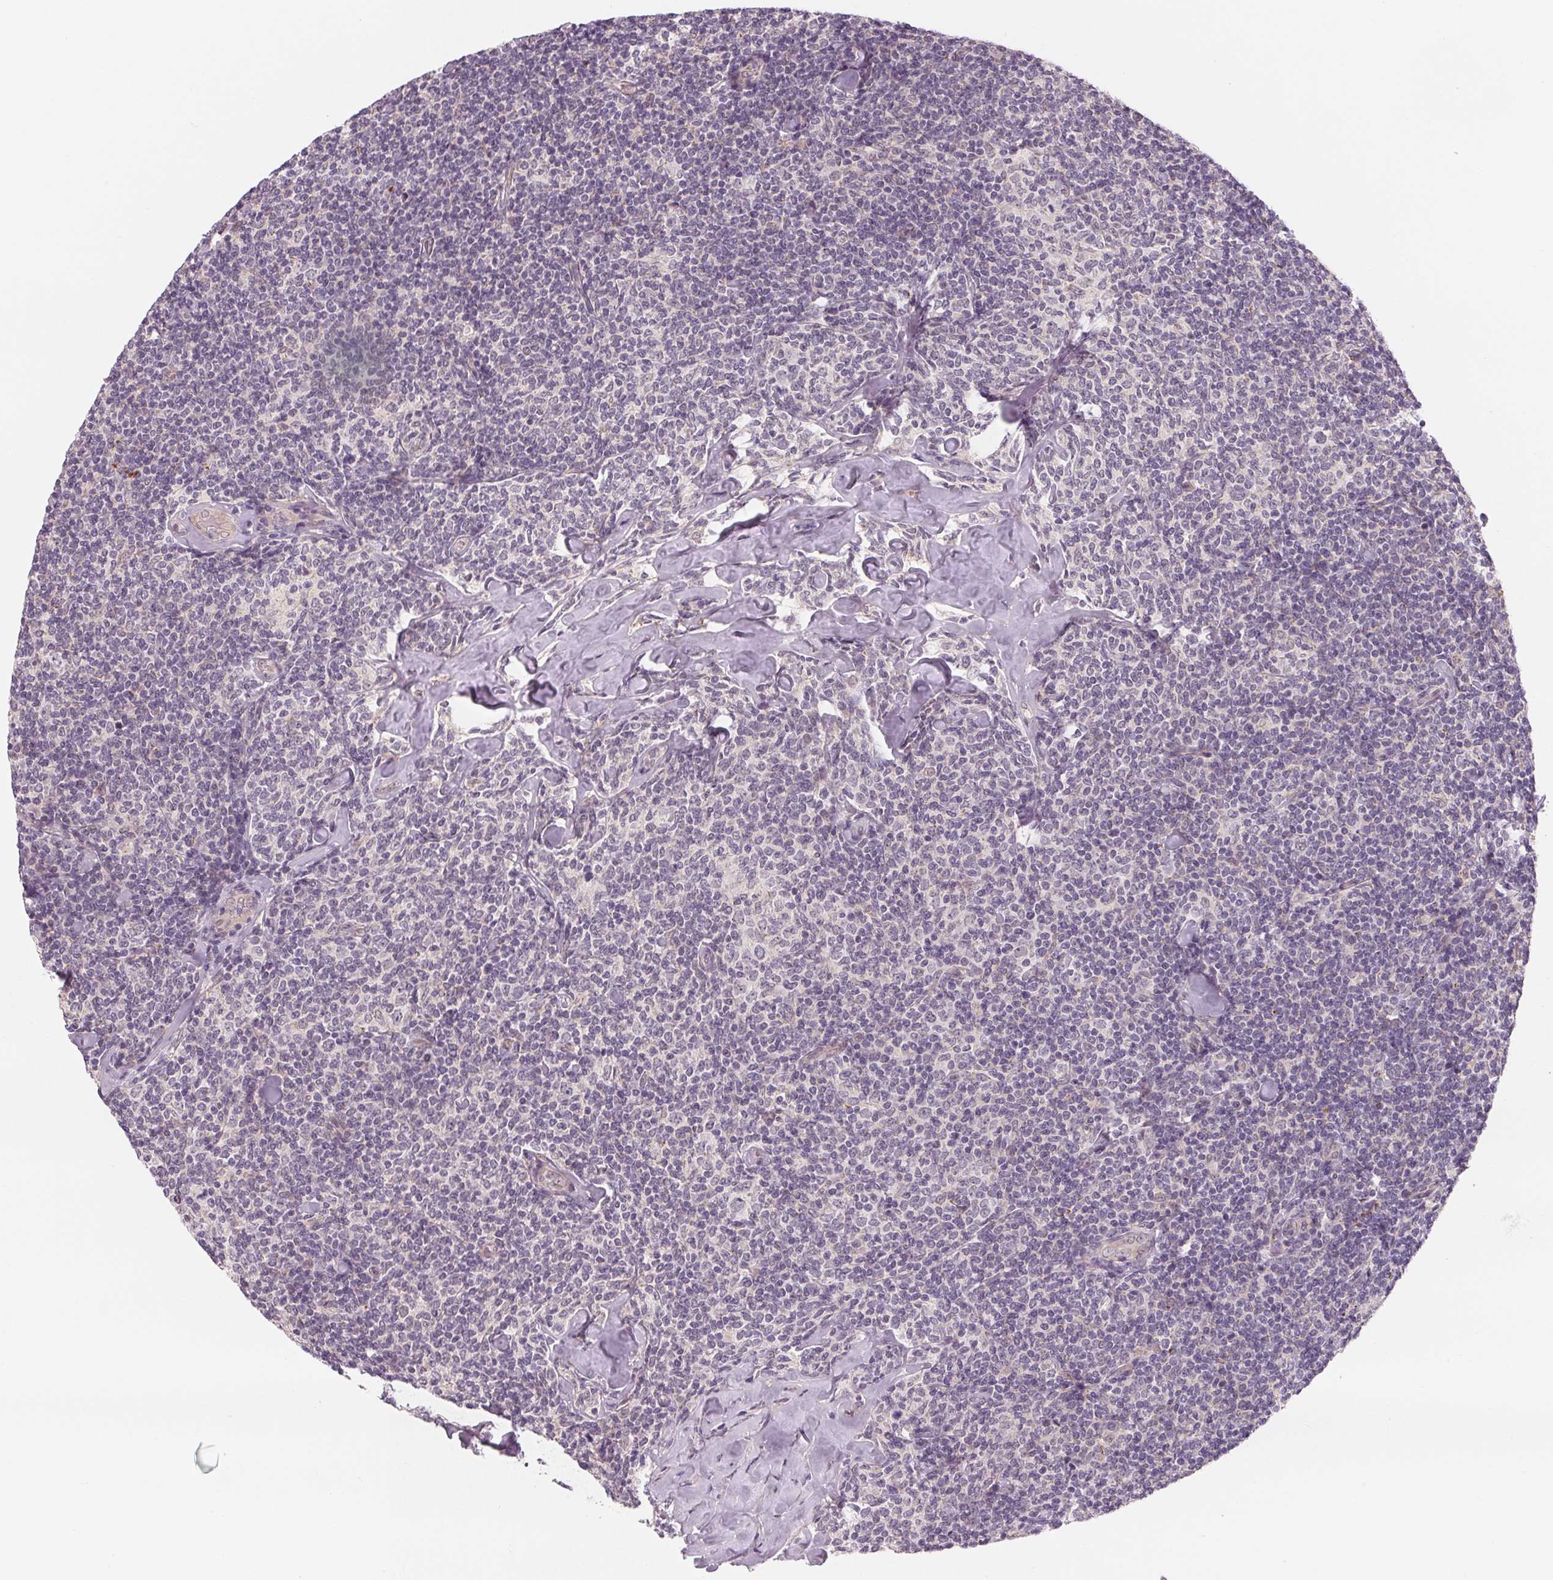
{"staining": {"intensity": "negative", "quantity": "none", "location": "none"}, "tissue": "lymphoma", "cell_type": "Tumor cells", "image_type": "cancer", "snomed": [{"axis": "morphology", "description": "Malignant lymphoma, non-Hodgkin's type, Low grade"}, {"axis": "topography", "description": "Lymph node"}], "caption": "High power microscopy histopathology image of an immunohistochemistry photomicrograph of malignant lymphoma, non-Hodgkin's type (low-grade), revealing no significant expression in tumor cells.", "gene": "CFC1", "patient": {"sex": "female", "age": 56}}